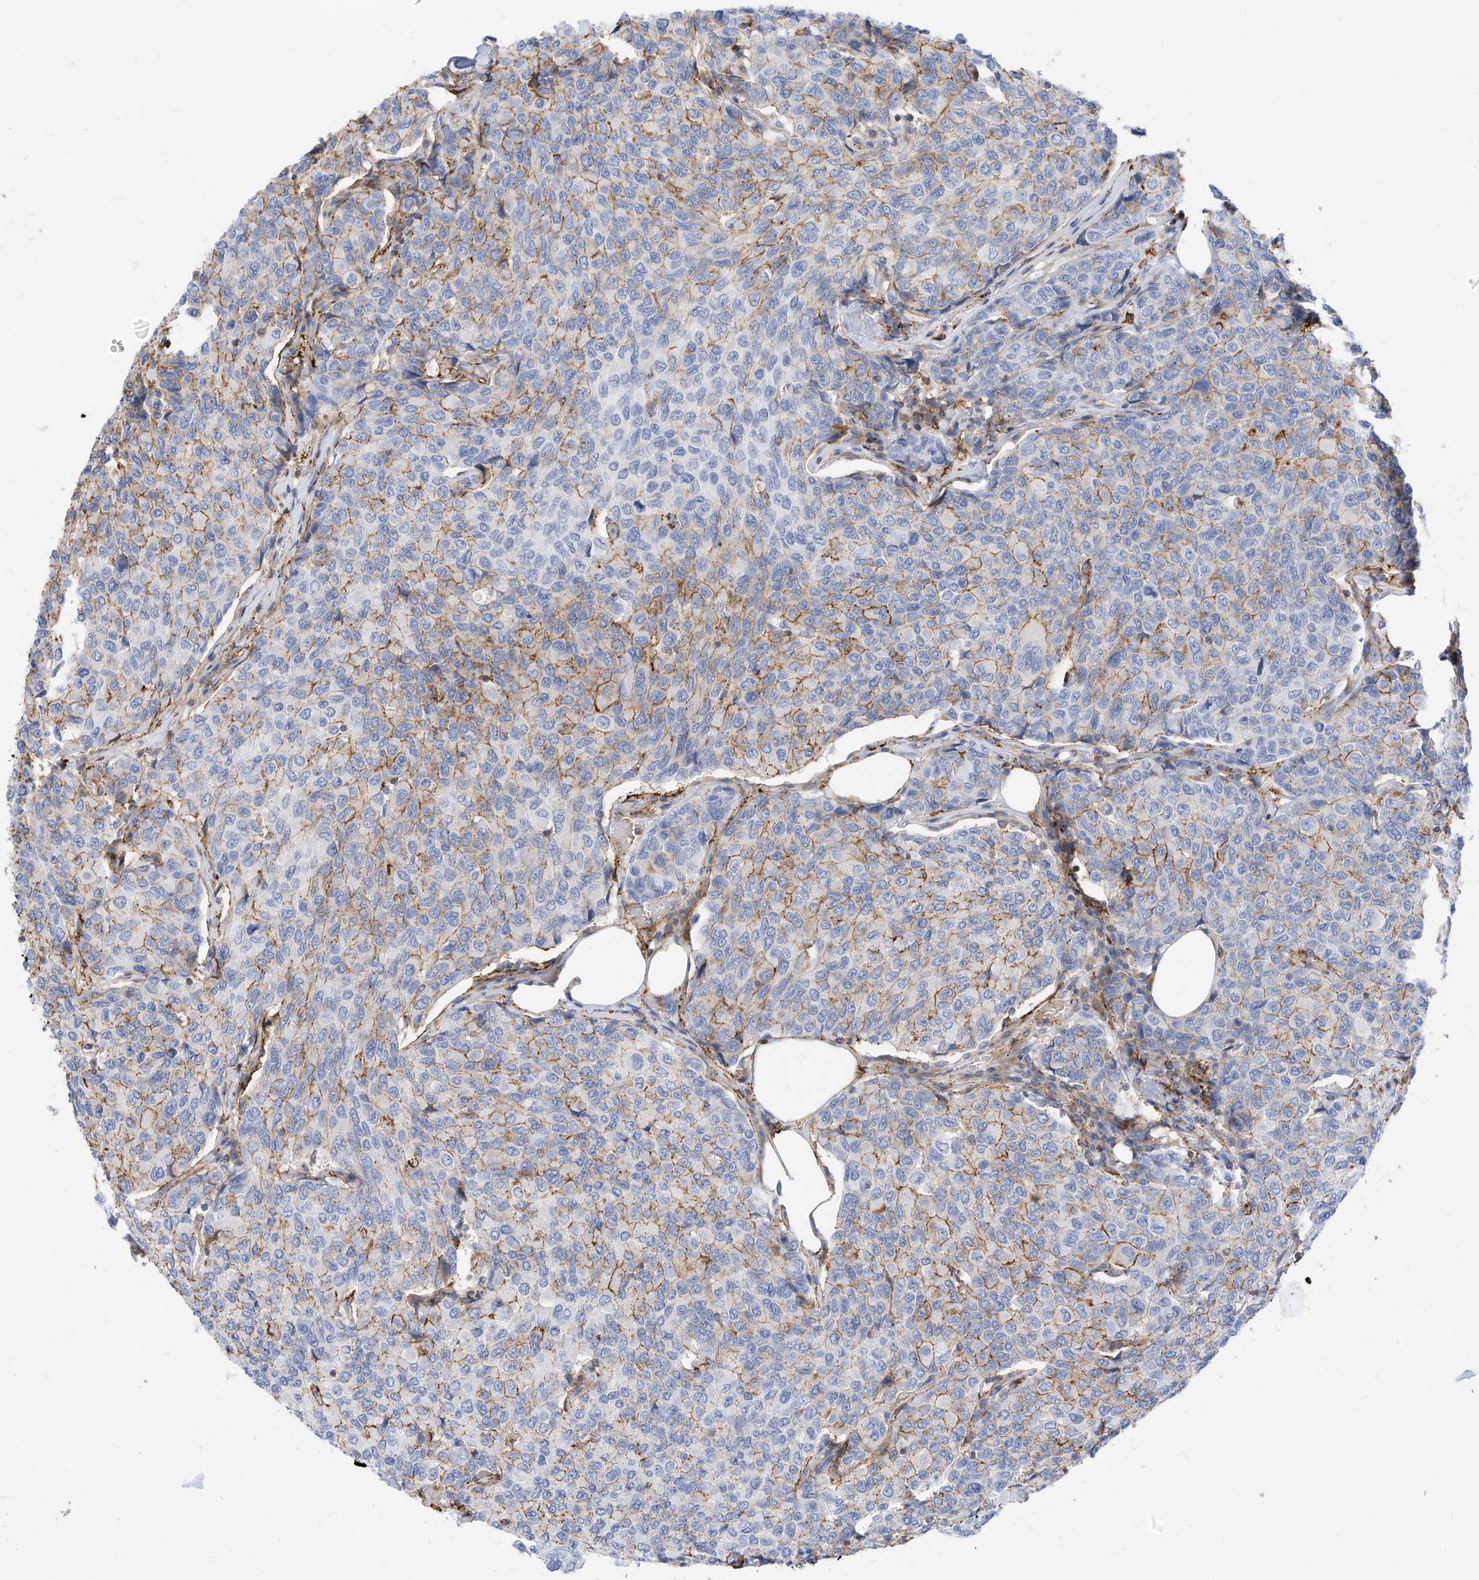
{"staining": {"intensity": "moderate", "quantity": "<25%", "location": "cytoplasmic/membranous"}, "tissue": "breast cancer", "cell_type": "Tumor cells", "image_type": "cancer", "snomed": [{"axis": "morphology", "description": "Duct carcinoma"}, {"axis": "topography", "description": "Breast"}], "caption": "Immunohistochemistry staining of breast infiltrating ductal carcinoma, which shows low levels of moderate cytoplasmic/membranous expression in approximately <25% of tumor cells indicating moderate cytoplasmic/membranous protein expression. The staining was performed using DAB (3,3'-diaminobenzidine) (brown) for protein detection and nuclei were counterstained in hematoxylin (blue).", "gene": "TXNDC9", "patient": {"sex": "female", "age": 55}}